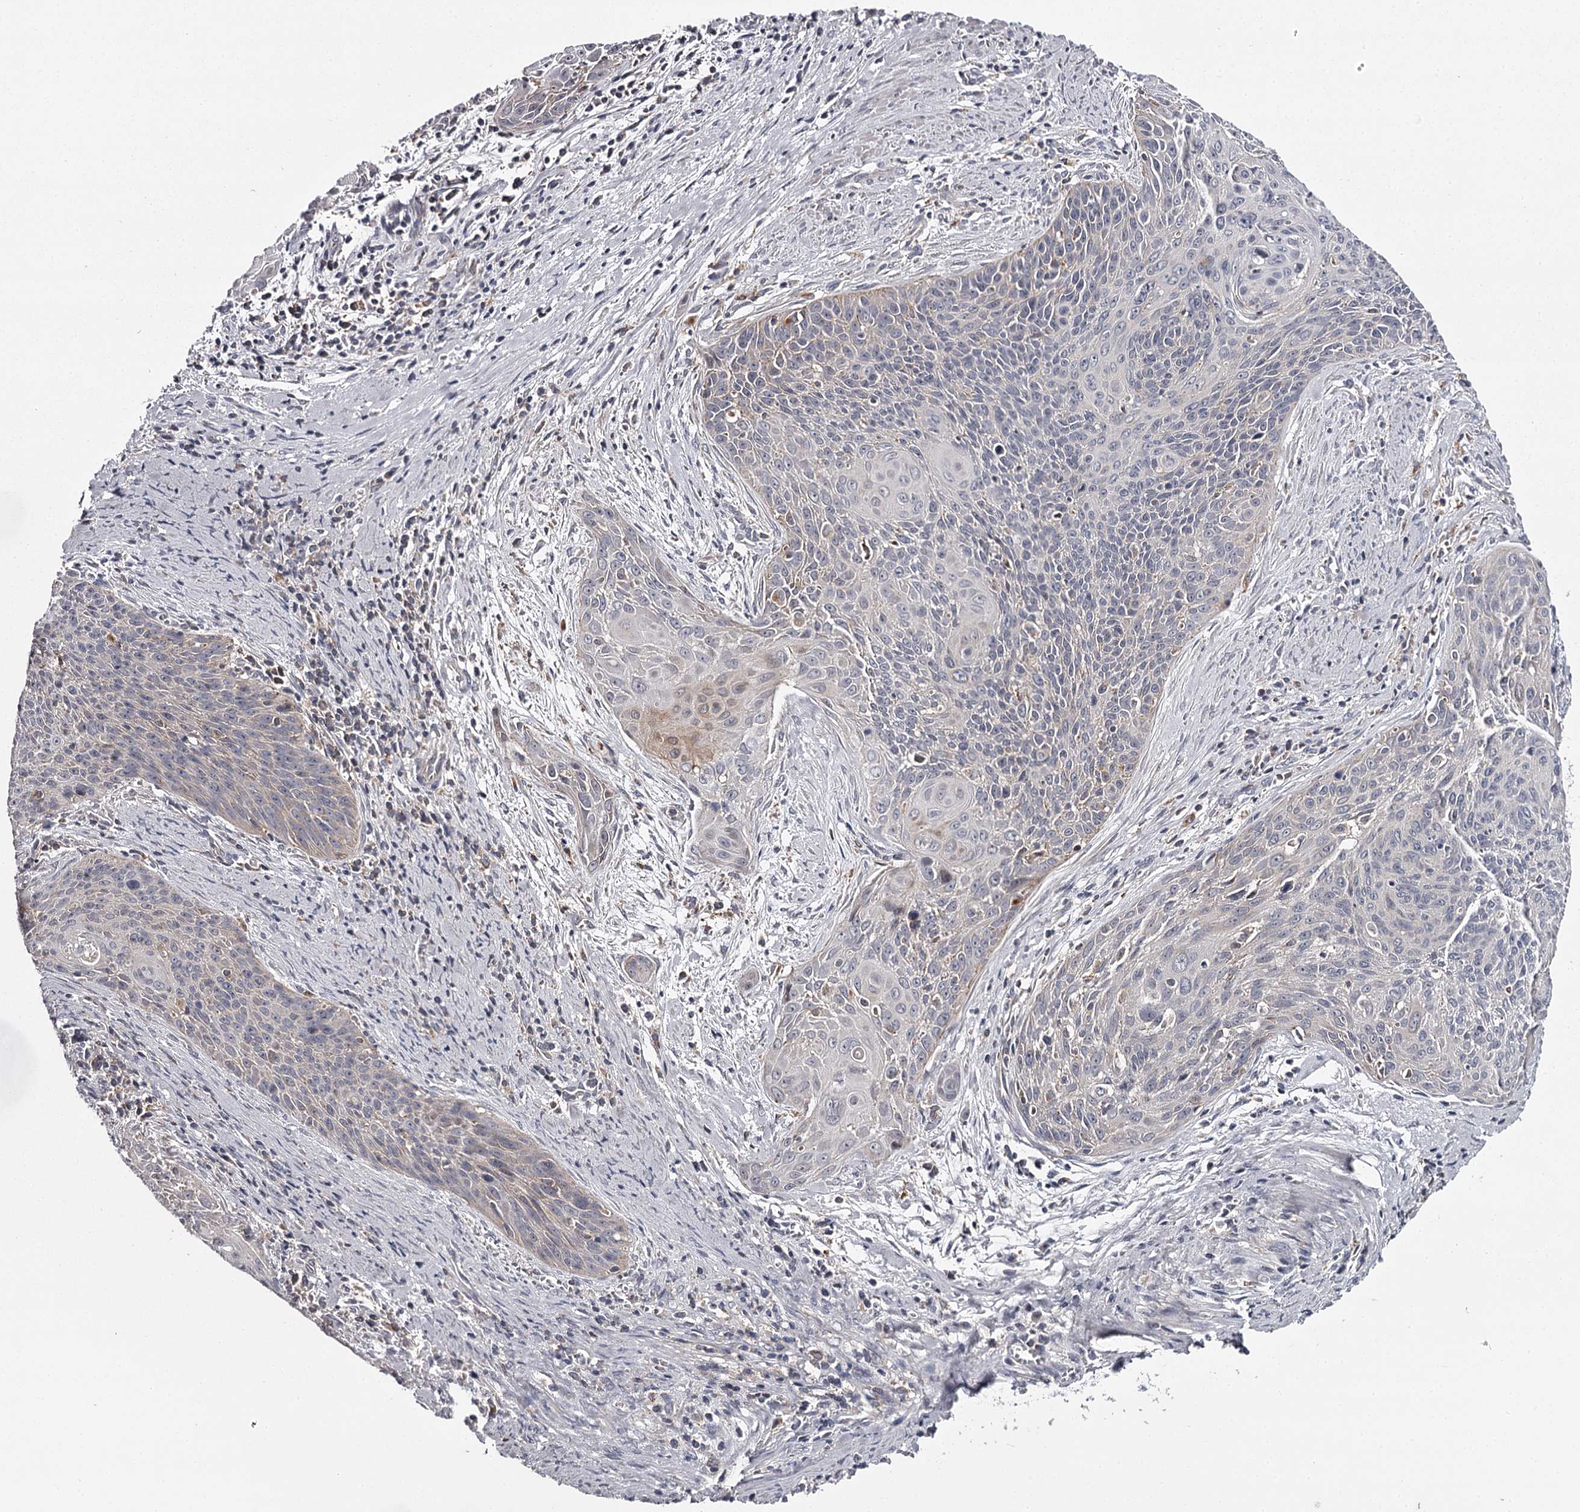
{"staining": {"intensity": "weak", "quantity": "<25%", "location": "cytoplasmic/membranous"}, "tissue": "cervical cancer", "cell_type": "Tumor cells", "image_type": "cancer", "snomed": [{"axis": "morphology", "description": "Squamous cell carcinoma, NOS"}, {"axis": "topography", "description": "Cervix"}], "caption": "A photomicrograph of human squamous cell carcinoma (cervical) is negative for staining in tumor cells. (DAB (3,3'-diaminobenzidine) immunohistochemistry, high magnification).", "gene": "RASSF6", "patient": {"sex": "female", "age": 55}}